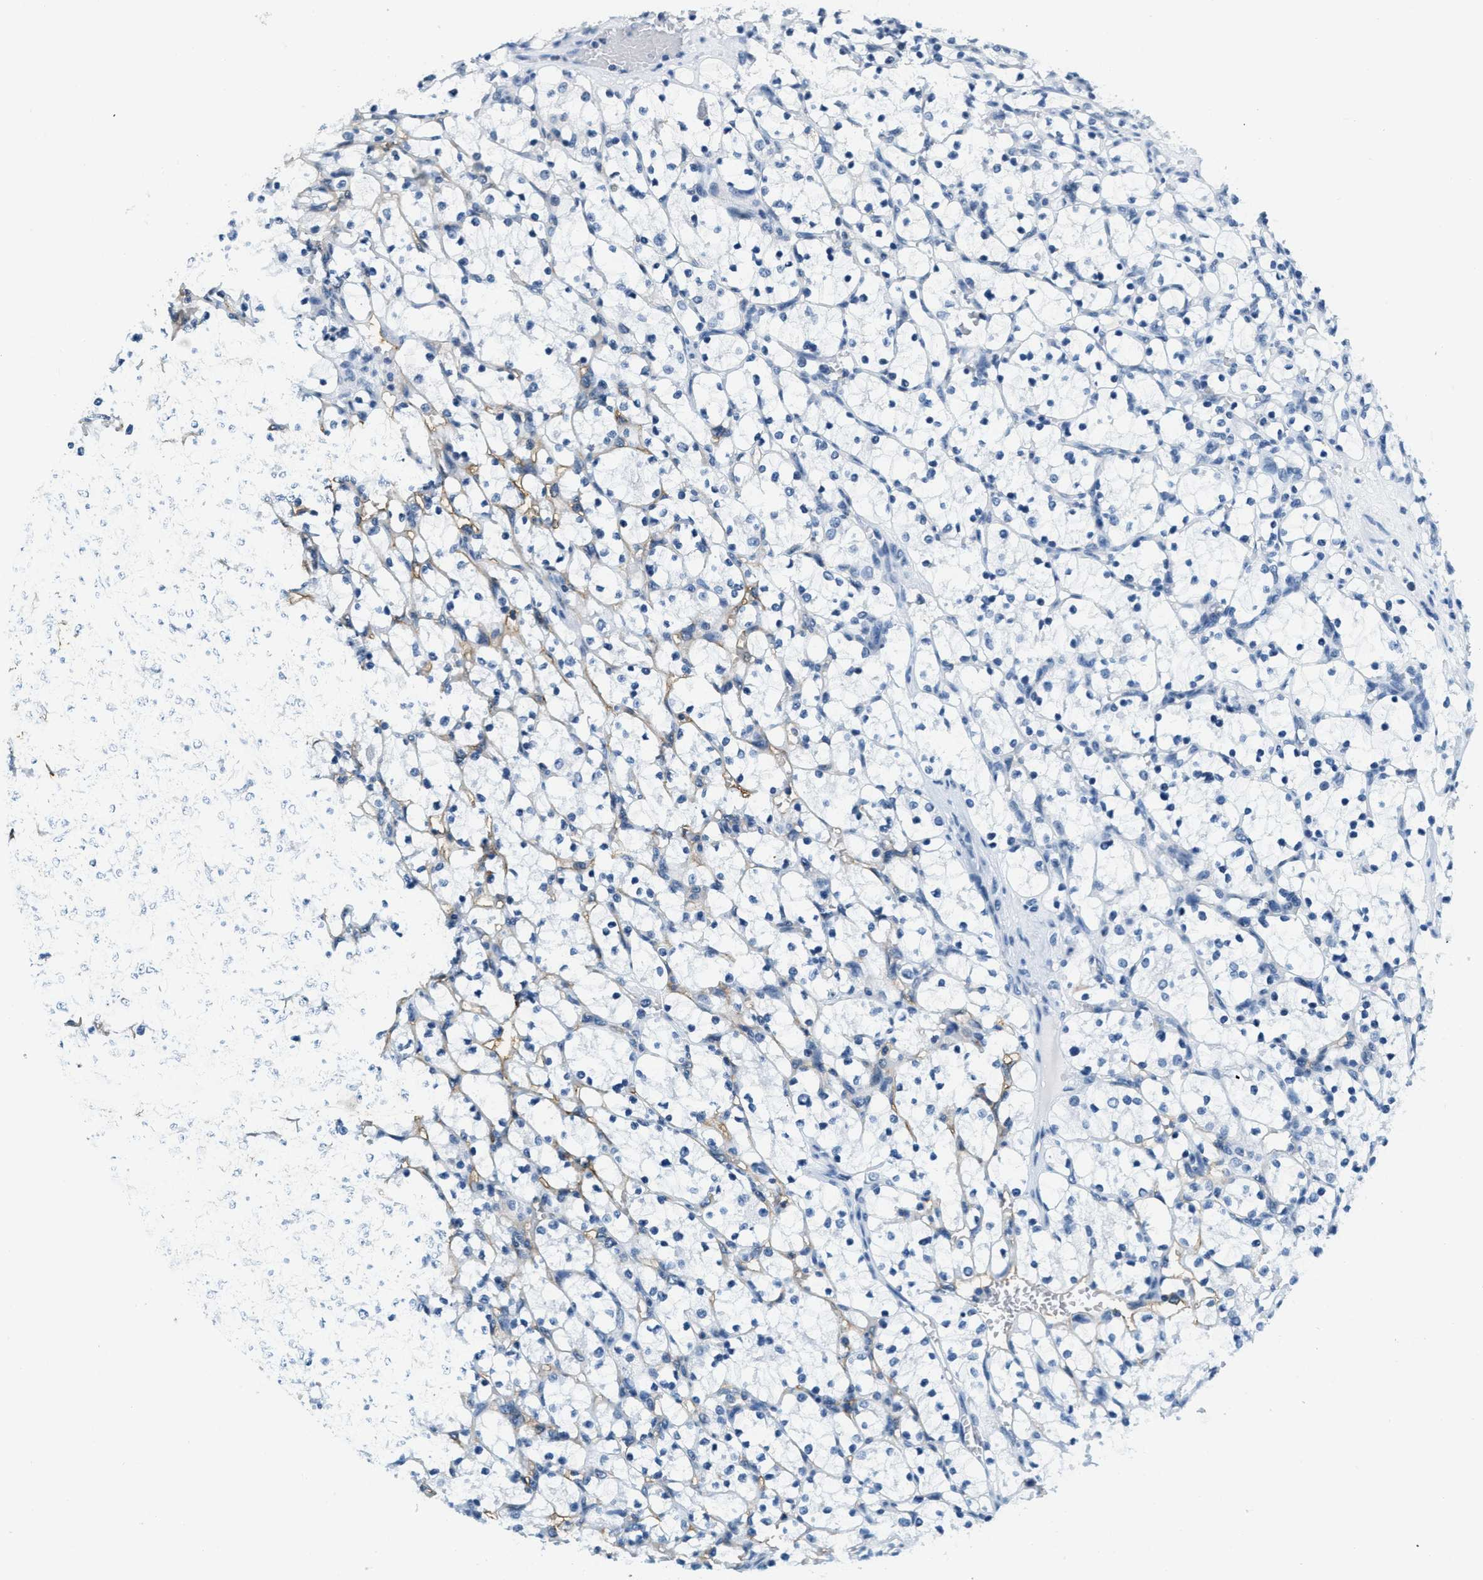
{"staining": {"intensity": "negative", "quantity": "none", "location": "none"}, "tissue": "renal cancer", "cell_type": "Tumor cells", "image_type": "cancer", "snomed": [{"axis": "morphology", "description": "Adenocarcinoma, NOS"}, {"axis": "topography", "description": "Kidney"}], "caption": "A photomicrograph of renal adenocarcinoma stained for a protein exhibits no brown staining in tumor cells. The staining is performed using DAB (3,3'-diaminobenzidine) brown chromogen with nuclei counter-stained in using hematoxylin.", "gene": "CA4", "patient": {"sex": "female", "age": 69}}